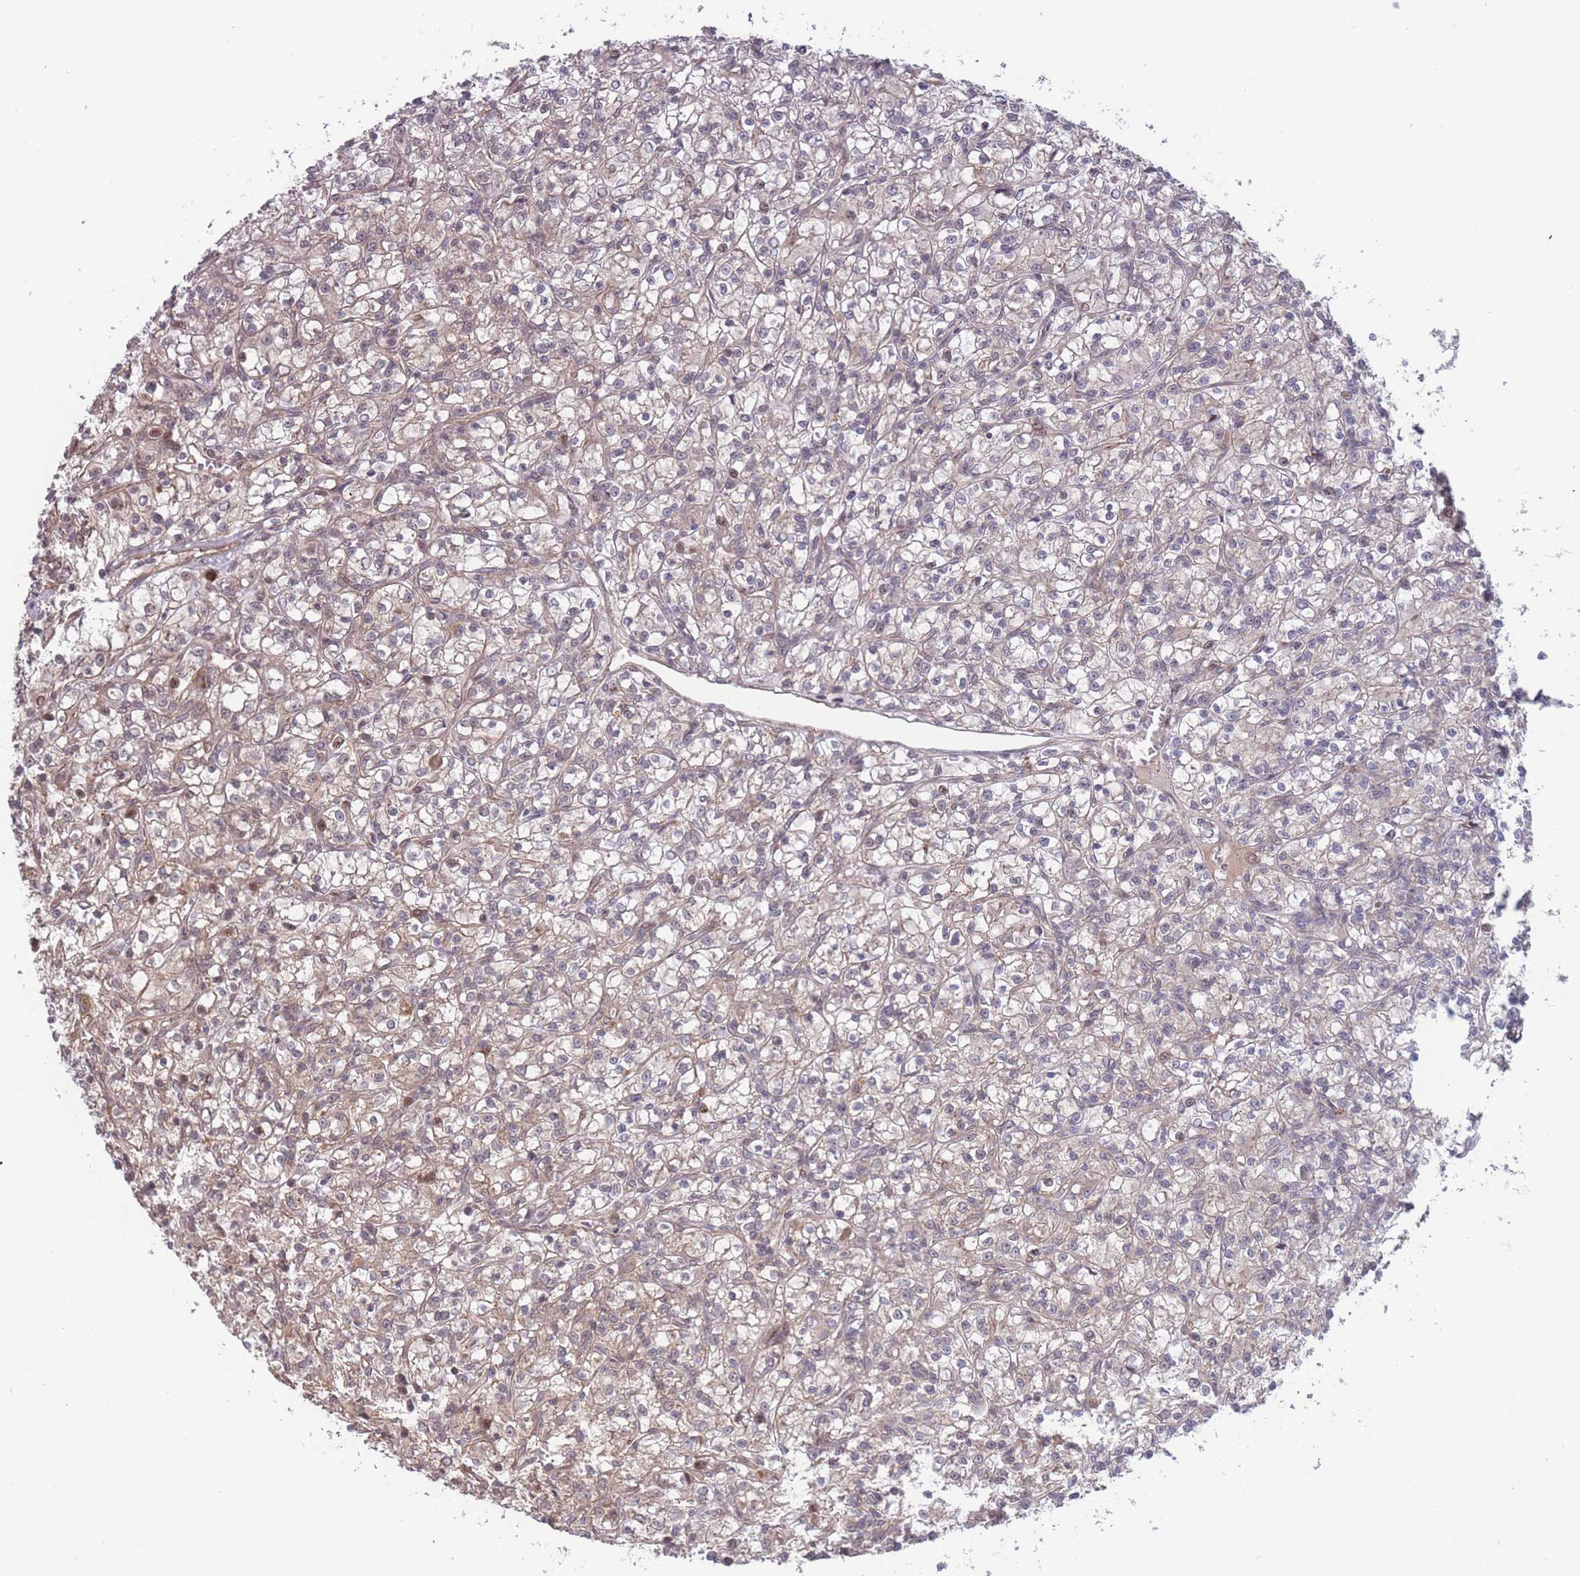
{"staining": {"intensity": "weak", "quantity": "<25%", "location": "cytoplasmic/membranous"}, "tissue": "renal cancer", "cell_type": "Tumor cells", "image_type": "cancer", "snomed": [{"axis": "morphology", "description": "Adenocarcinoma, NOS"}, {"axis": "topography", "description": "Kidney"}], "caption": "Human adenocarcinoma (renal) stained for a protein using IHC exhibits no positivity in tumor cells.", "gene": "RPS18", "patient": {"sex": "female", "age": 59}}